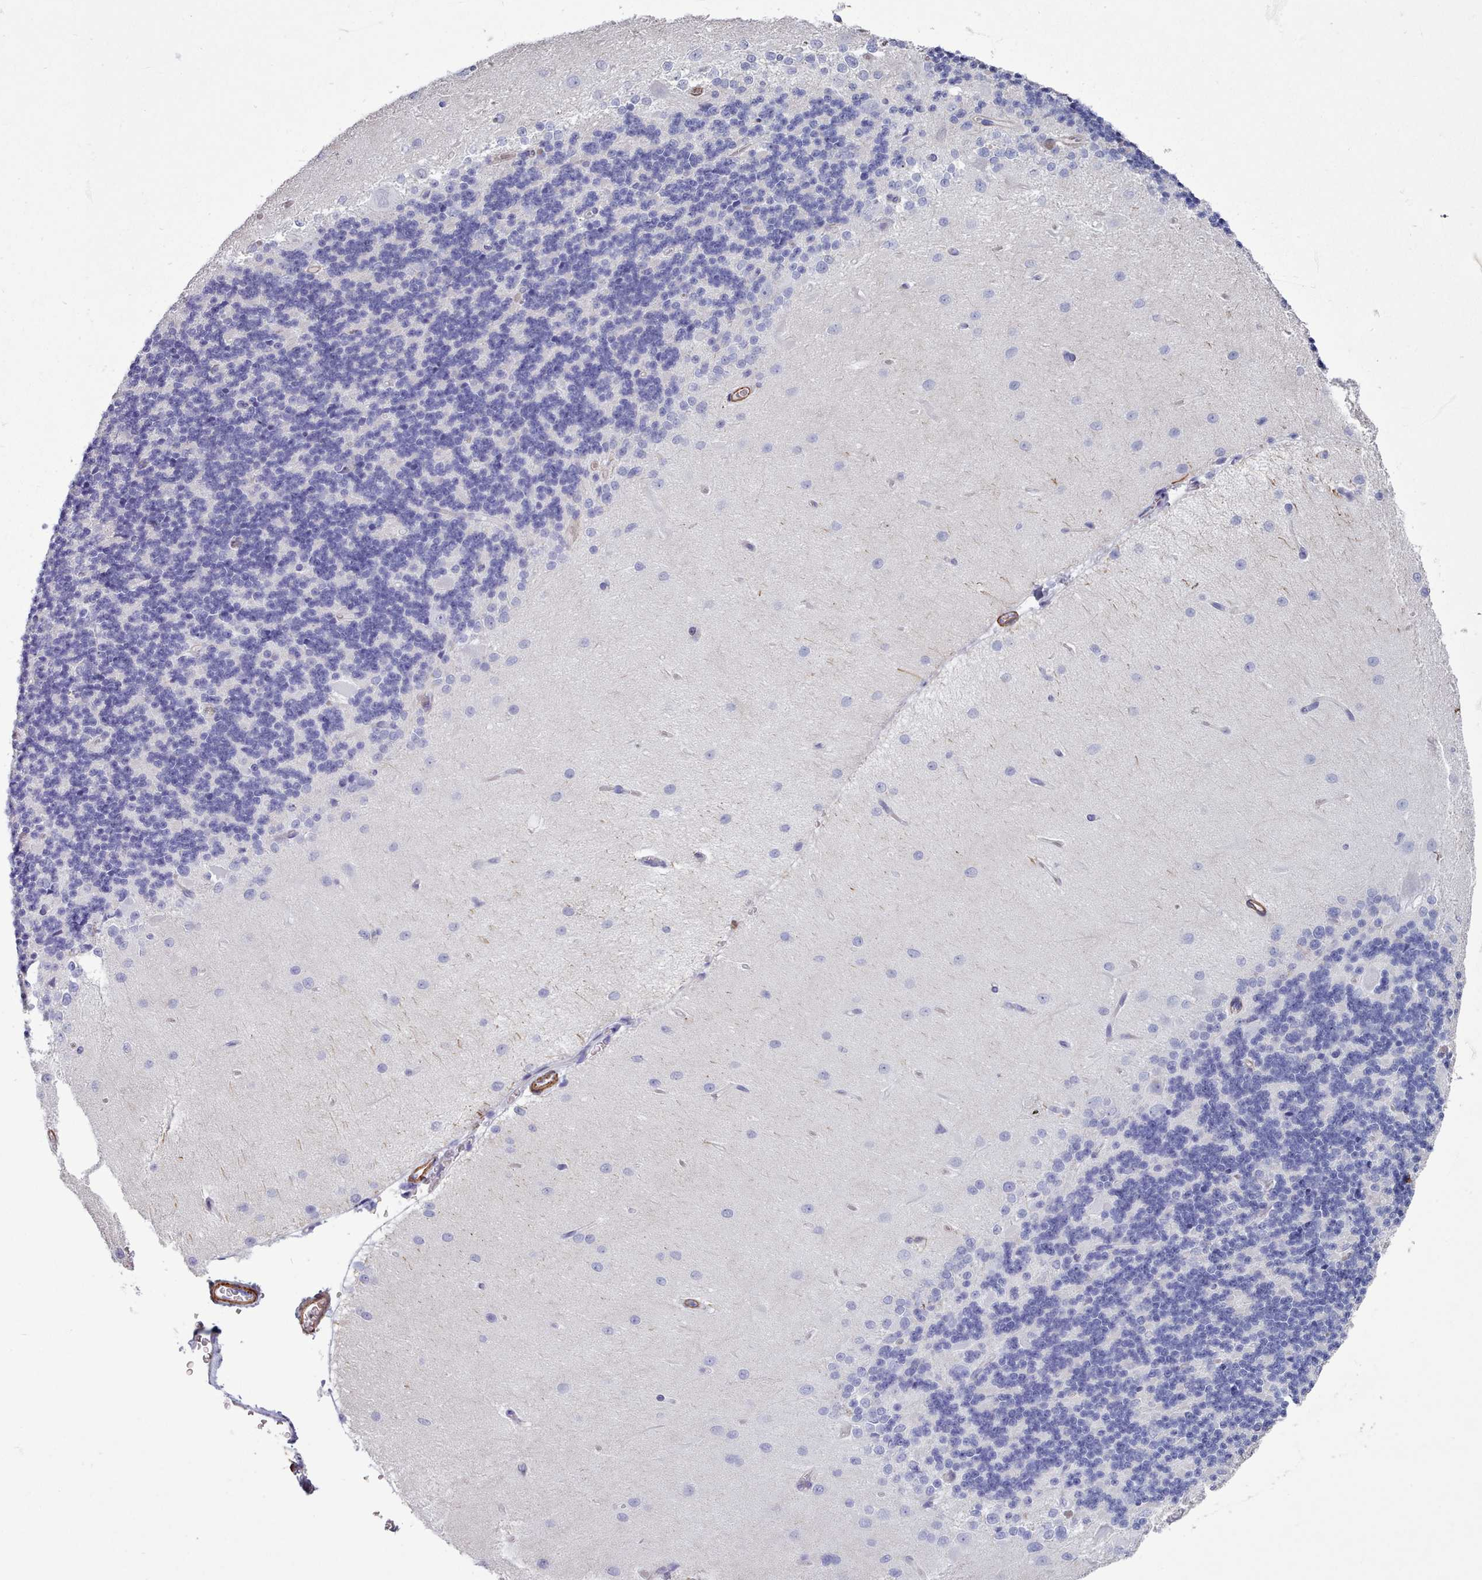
{"staining": {"intensity": "negative", "quantity": "none", "location": "none"}, "tissue": "cerebellum", "cell_type": "Cells in granular layer", "image_type": "normal", "snomed": [{"axis": "morphology", "description": "Normal tissue, NOS"}, {"axis": "topography", "description": "Cerebellum"}], "caption": "Immunohistochemical staining of unremarkable human cerebellum shows no significant staining in cells in granular layer. (DAB immunohistochemistry, high magnification).", "gene": "FPGS", "patient": {"sex": "female", "age": 29}}